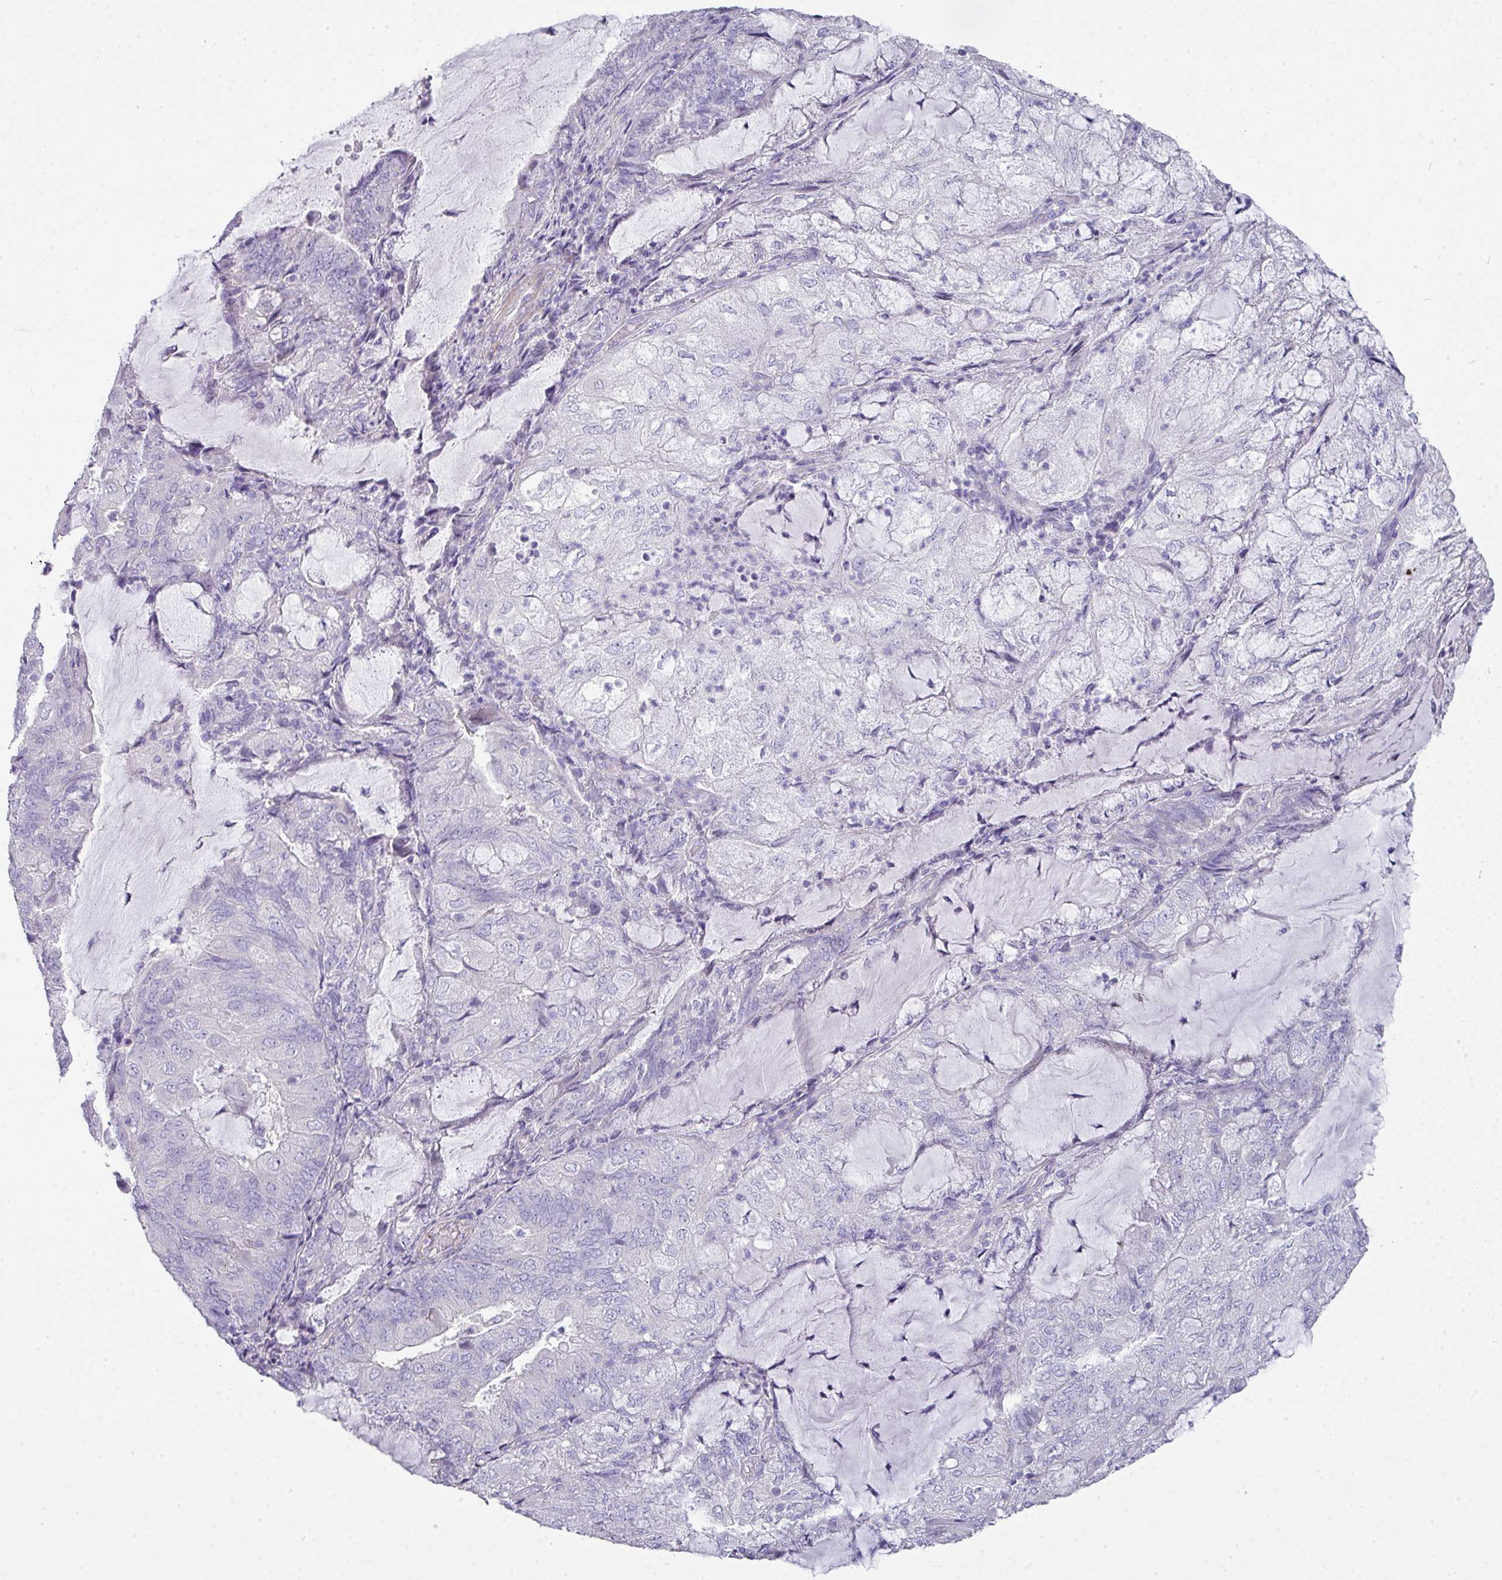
{"staining": {"intensity": "negative", "quantity": "none", "location": "none"}, "tissue": "endometrial cancer", "cell_type": "Tumor cells", "image_type": "cancer", "snomed": [{"axis": "morphology", "description": "Adenocarcinoma, NOS"}, {"axis": "topography", "description": "Endometrium"}], "caption": "Adenocarcinoma (endometrial) was stained to show a protein in brown. There is no significant staining in tumor cells.", "gene": "GLI4", "patient": {"sex": "female", "age": 81}}